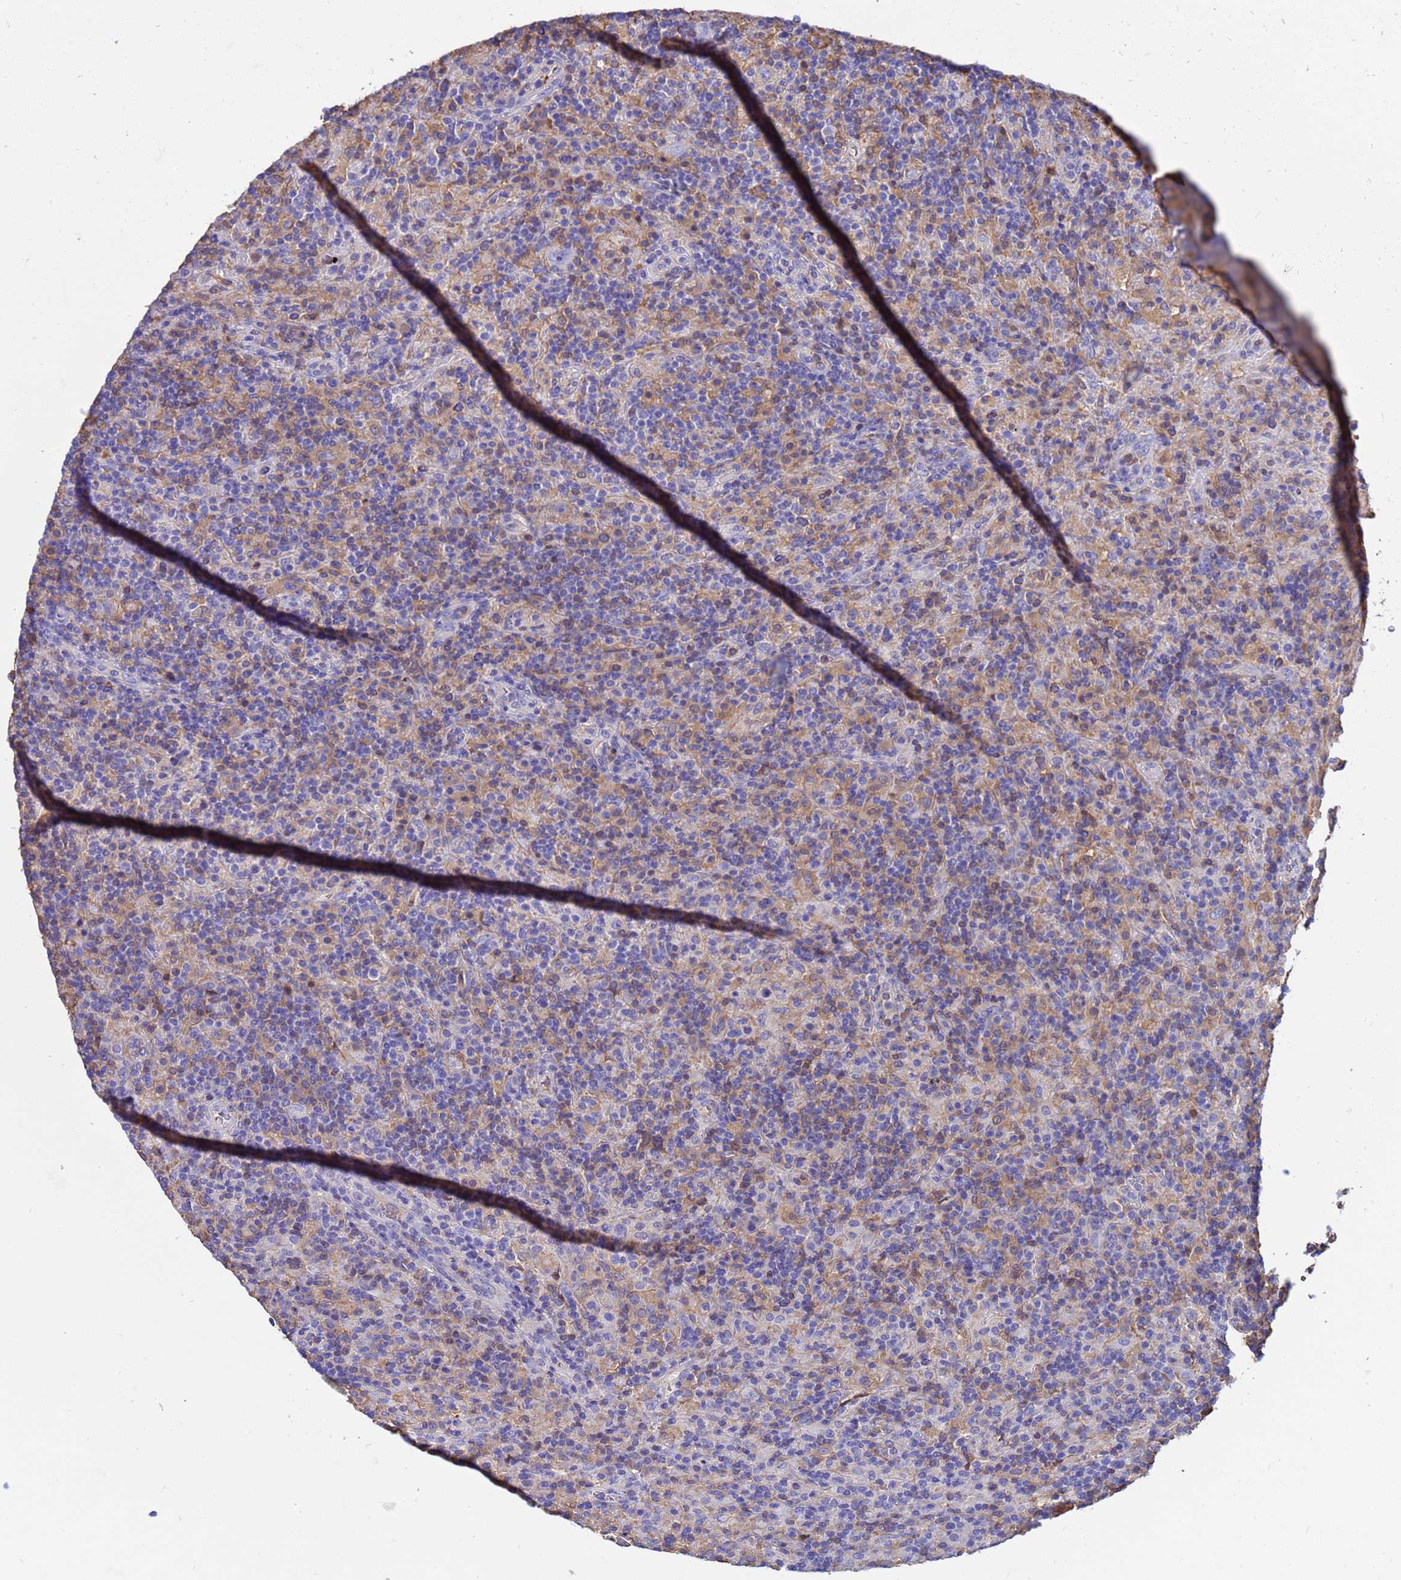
{"staining": {"intensity": "negative", "quantity": "none", "location": "none"}, "tissue": "lymphoma", "cell_type": "Tumor cells", "image_type": "cancer", "snomed": [{"axis": "morphology", "description": "Hodgkin's disease, NOS"}, {"axis": "topography", "description": "Lymph node"}], "caption": "This photomicrograph is of lymphoma stained with immunohistochemistry to label a protein in brown with the nuclei are counter-stained blue. There is no expression in tumor cells.", "gene": "H1-7", "patient": {"sex": "male", "age": 70}}